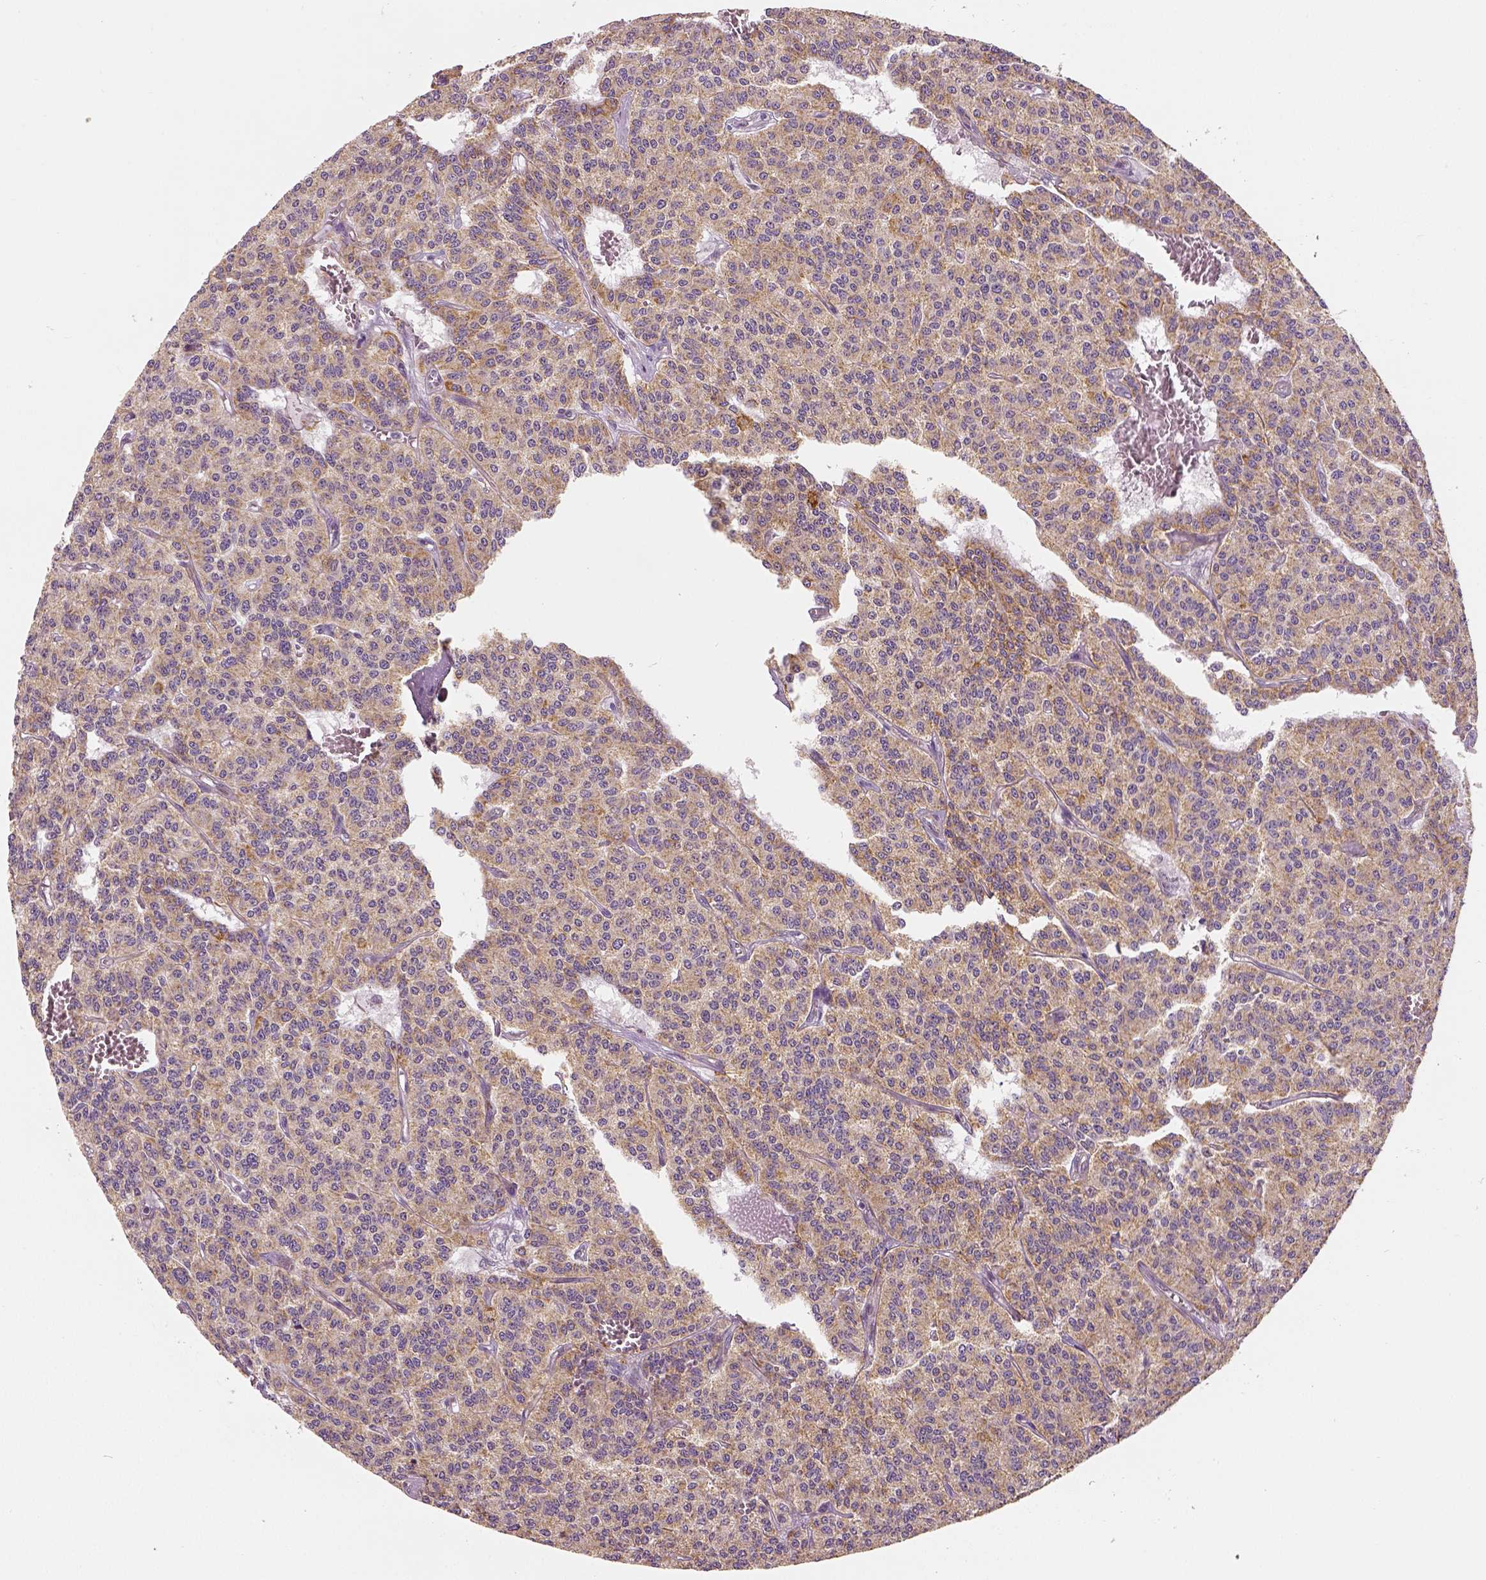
{"staining": {"intensity": "moderate", "quantity": ">75%", "location": "cytoplasmic/membranous"}, "tissue": "carcinoid", "cell_type": "Tumor cells", "image_type": "cancer", "snomed": [{"axis": "morphology", "description": "Carcinoid, malignant, NOS"}, {"axis": "topography", "description": "Lung"}], "caption": "Carcinoid stained with DAB (3,3'-diaminobenzidine) immunohistochemistry (IHC) exhibits medium levels of moderate cytoplasmic/membranous expression in approximately >75% of tumor cells.", "gene": "PGAM5", "patient": {"sex": "female", "age": 71}}